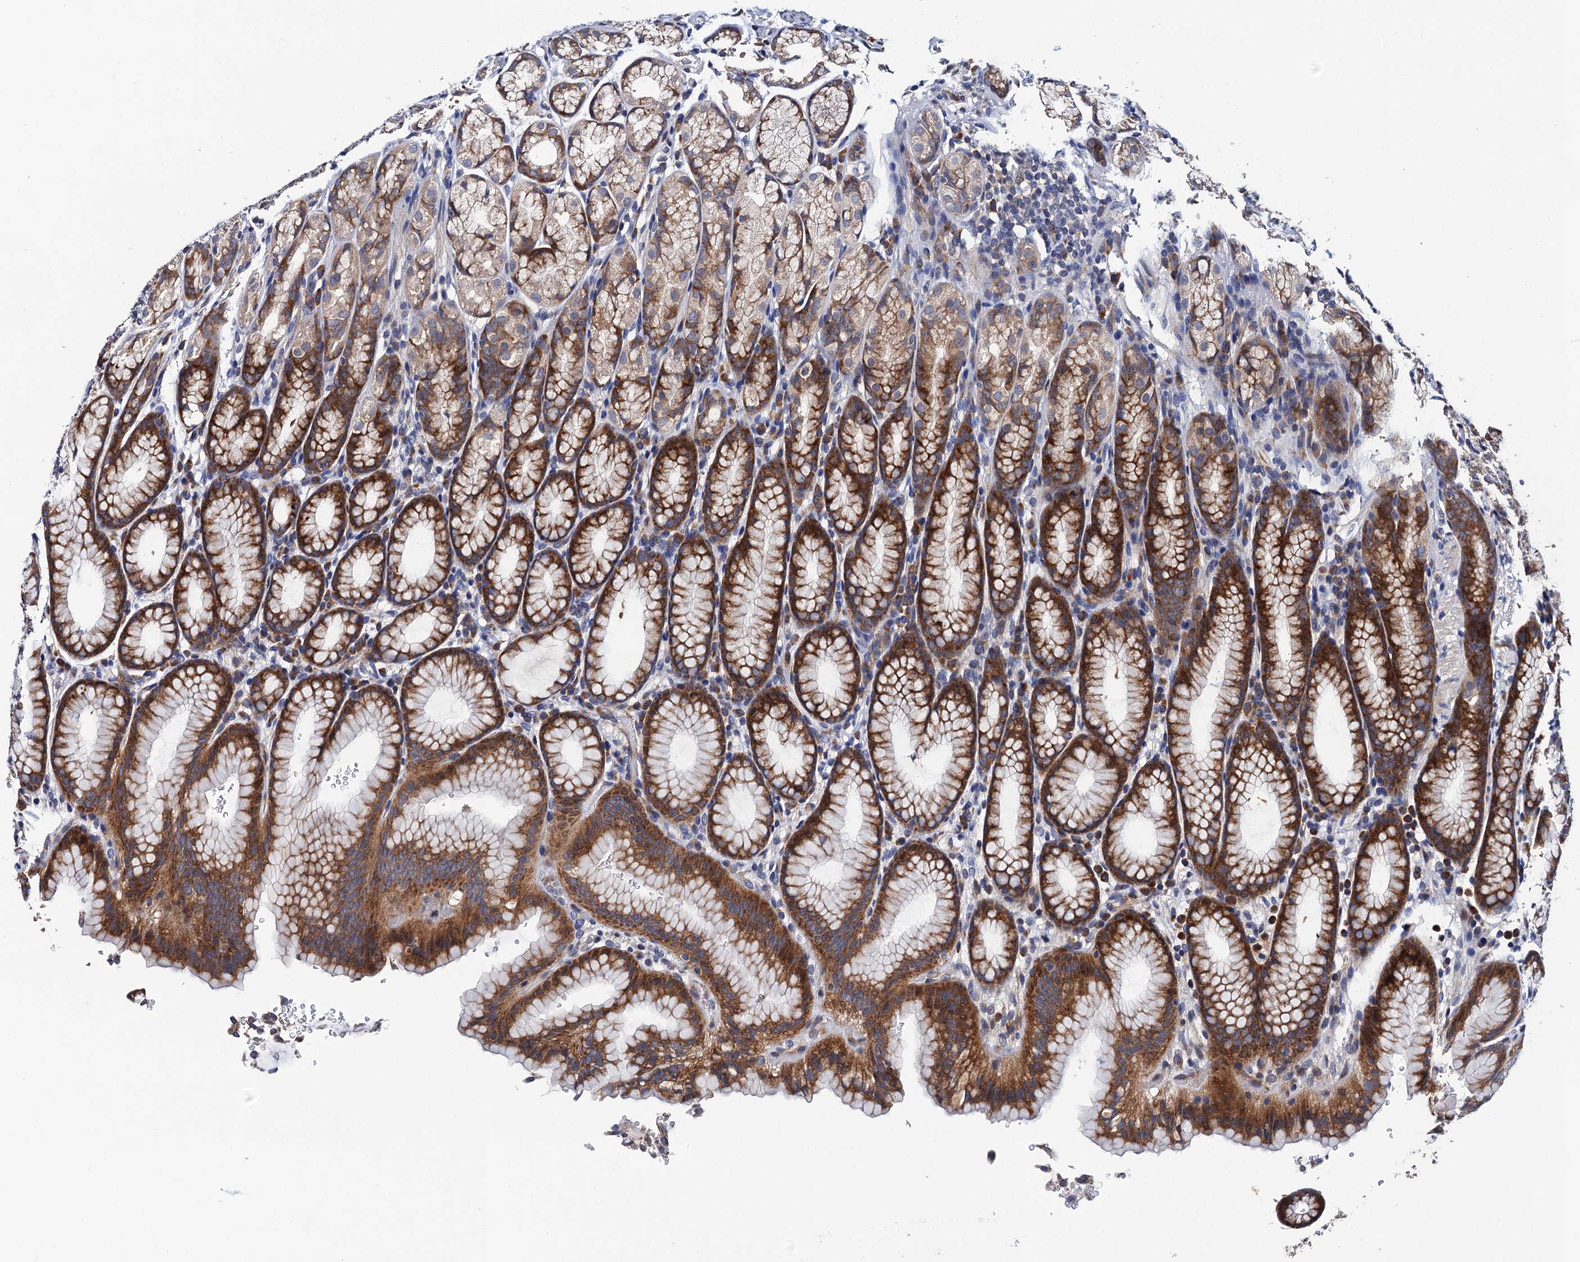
{"staining": {"intensity": "moderate", "quantity": ">75%", "location": "cytoplasmic/membranous"}, "tissue": "stomach", "cell_type": "Glandular cells", "image_type": "normal", "snomed": [{"axis": "morphology", "description": "Normal tissue, NOS"}, {"axis": "topography", "description": "Stomach"}], "caption": "This photomicrograph displays IHC staining of benign human stomach, with medium moderate cytoplasmic/membranous staining in approximately >75% of glandular cells.", "gene": "TRMT112", "patient": {"sex": "male", "age": 42}}